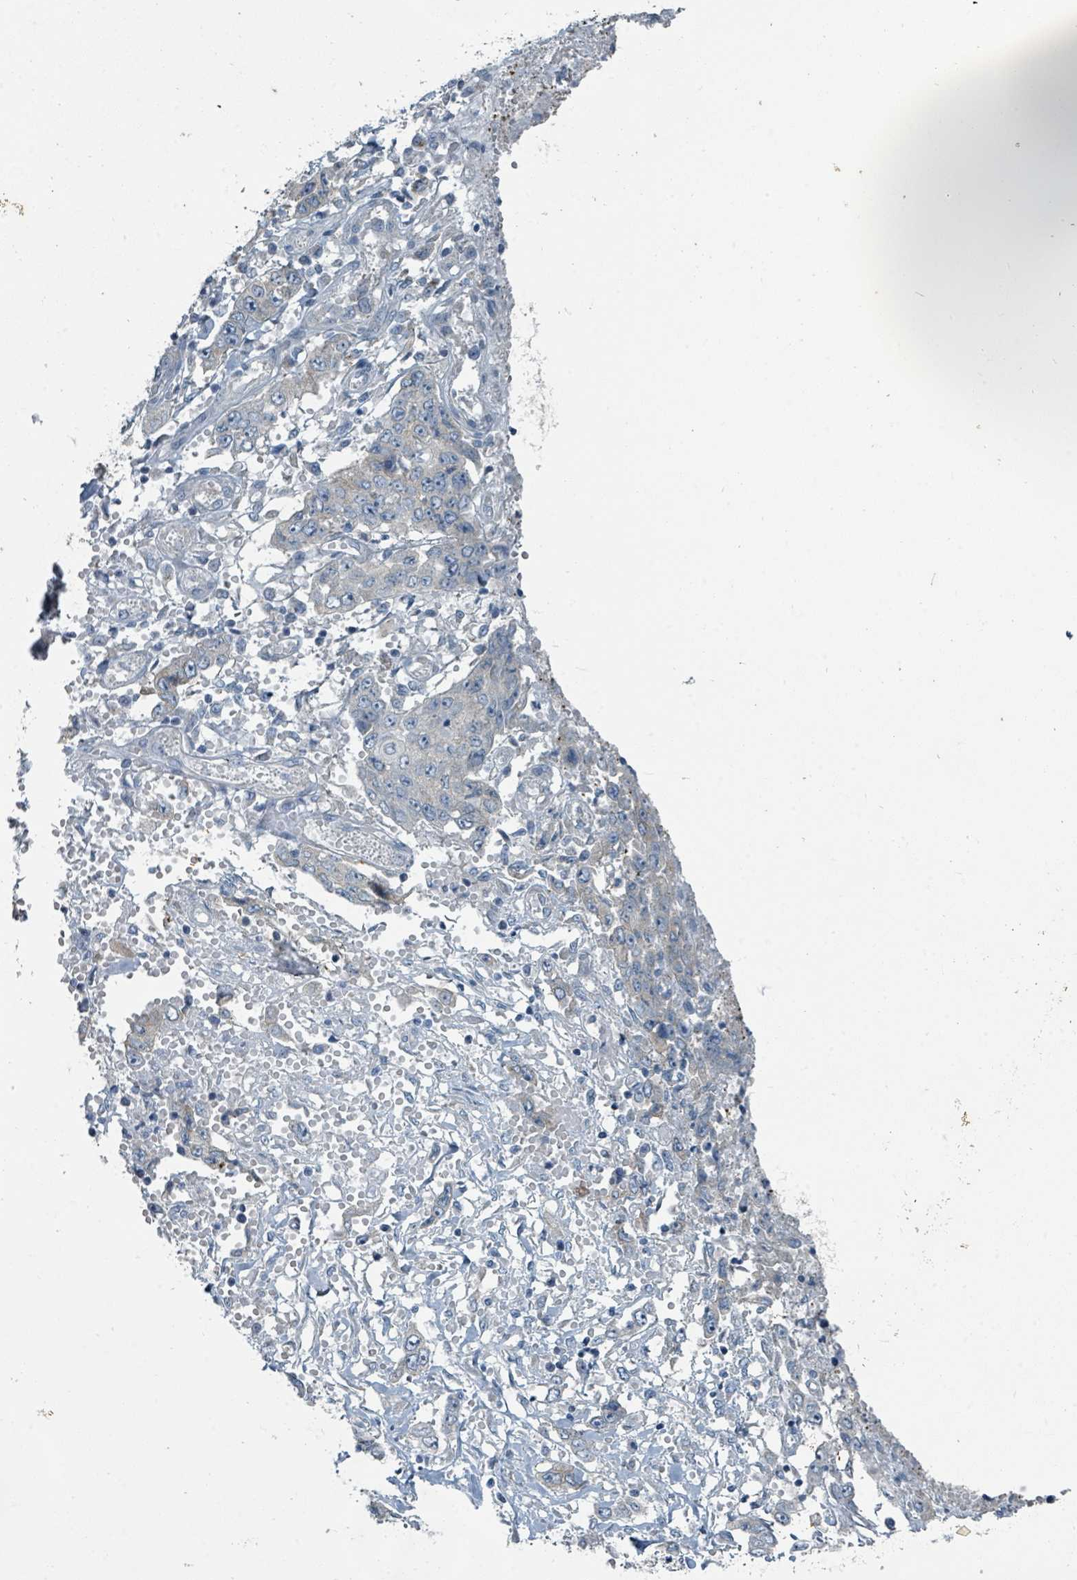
{"staining": {"intensity": "negative", "quantity": "none", "location": "none"}, "tissue": "stomach cancer", "cell_type": "Tumor cells", "image_type": "cancer", "snomed": [{"axis": "morphology", "description": "Adenocarcinoma, NOS"}, {"axis": "topography", "description": "Stomach, upper"}], "caption": "A high-resolution image shows IHC staining of stomach cancer (adenocarcinoma), which reveals no significant positivity in tumor cells.", "gene": "RASA4", "patient": {"sex": "male", "age": 62}}